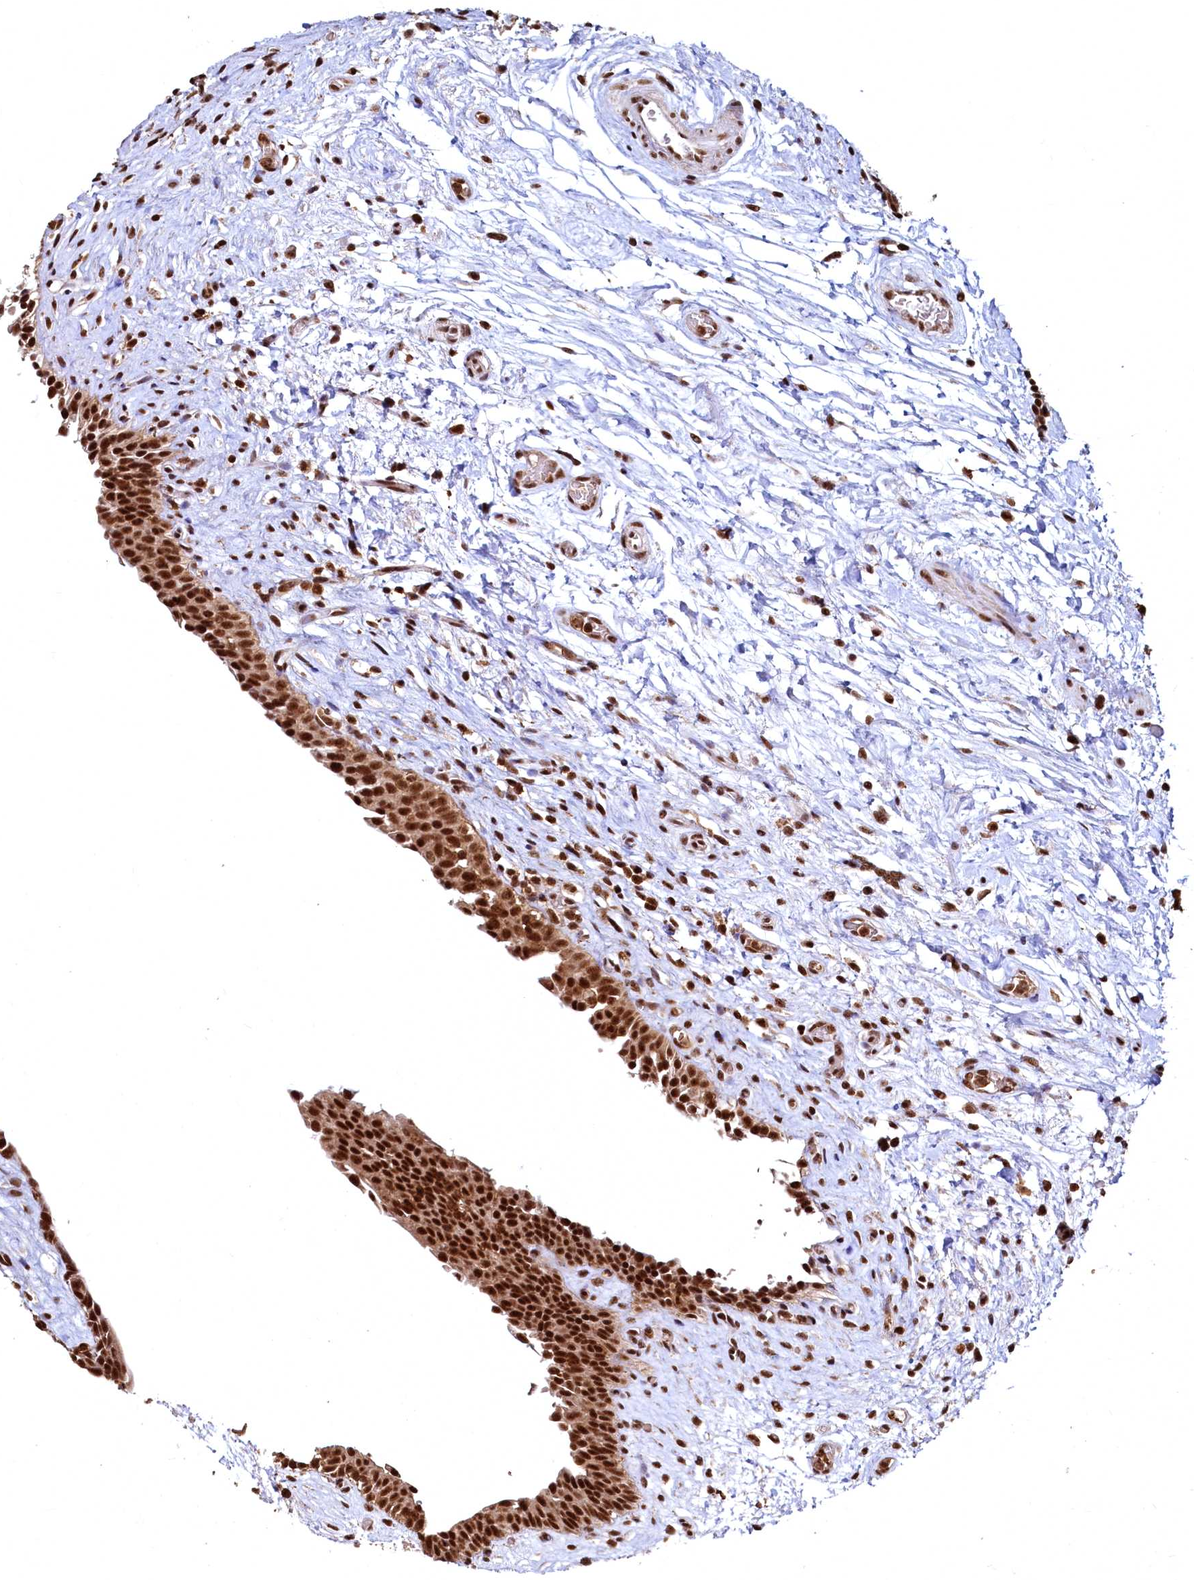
{"staining": {"intensity": "strong", "quantity": ">75%", "location": "nuclear"}, "tissue": "urinary bladder", "cell_type": "Urothelial cells", "image_type": "normal", "snomed": [{"axis": "morphology", "description": "Normal tissue, NOS"}, {"axis": "topography", "description": "Urinary bladder"}], "caption": "High-magnification brightfield microscopy of unremarkable urinary bladder stained with DAB (brown) and counterstained with hematoxylin (blue). urothelial cells exhibit strong nuclear positivity is present in approximately>75% of cells. Ihc stains the protein of interest in brown and the nuclei are stained blue.", "gene": "RSRC2", "patient": {"sex": "male", "age": 83}}